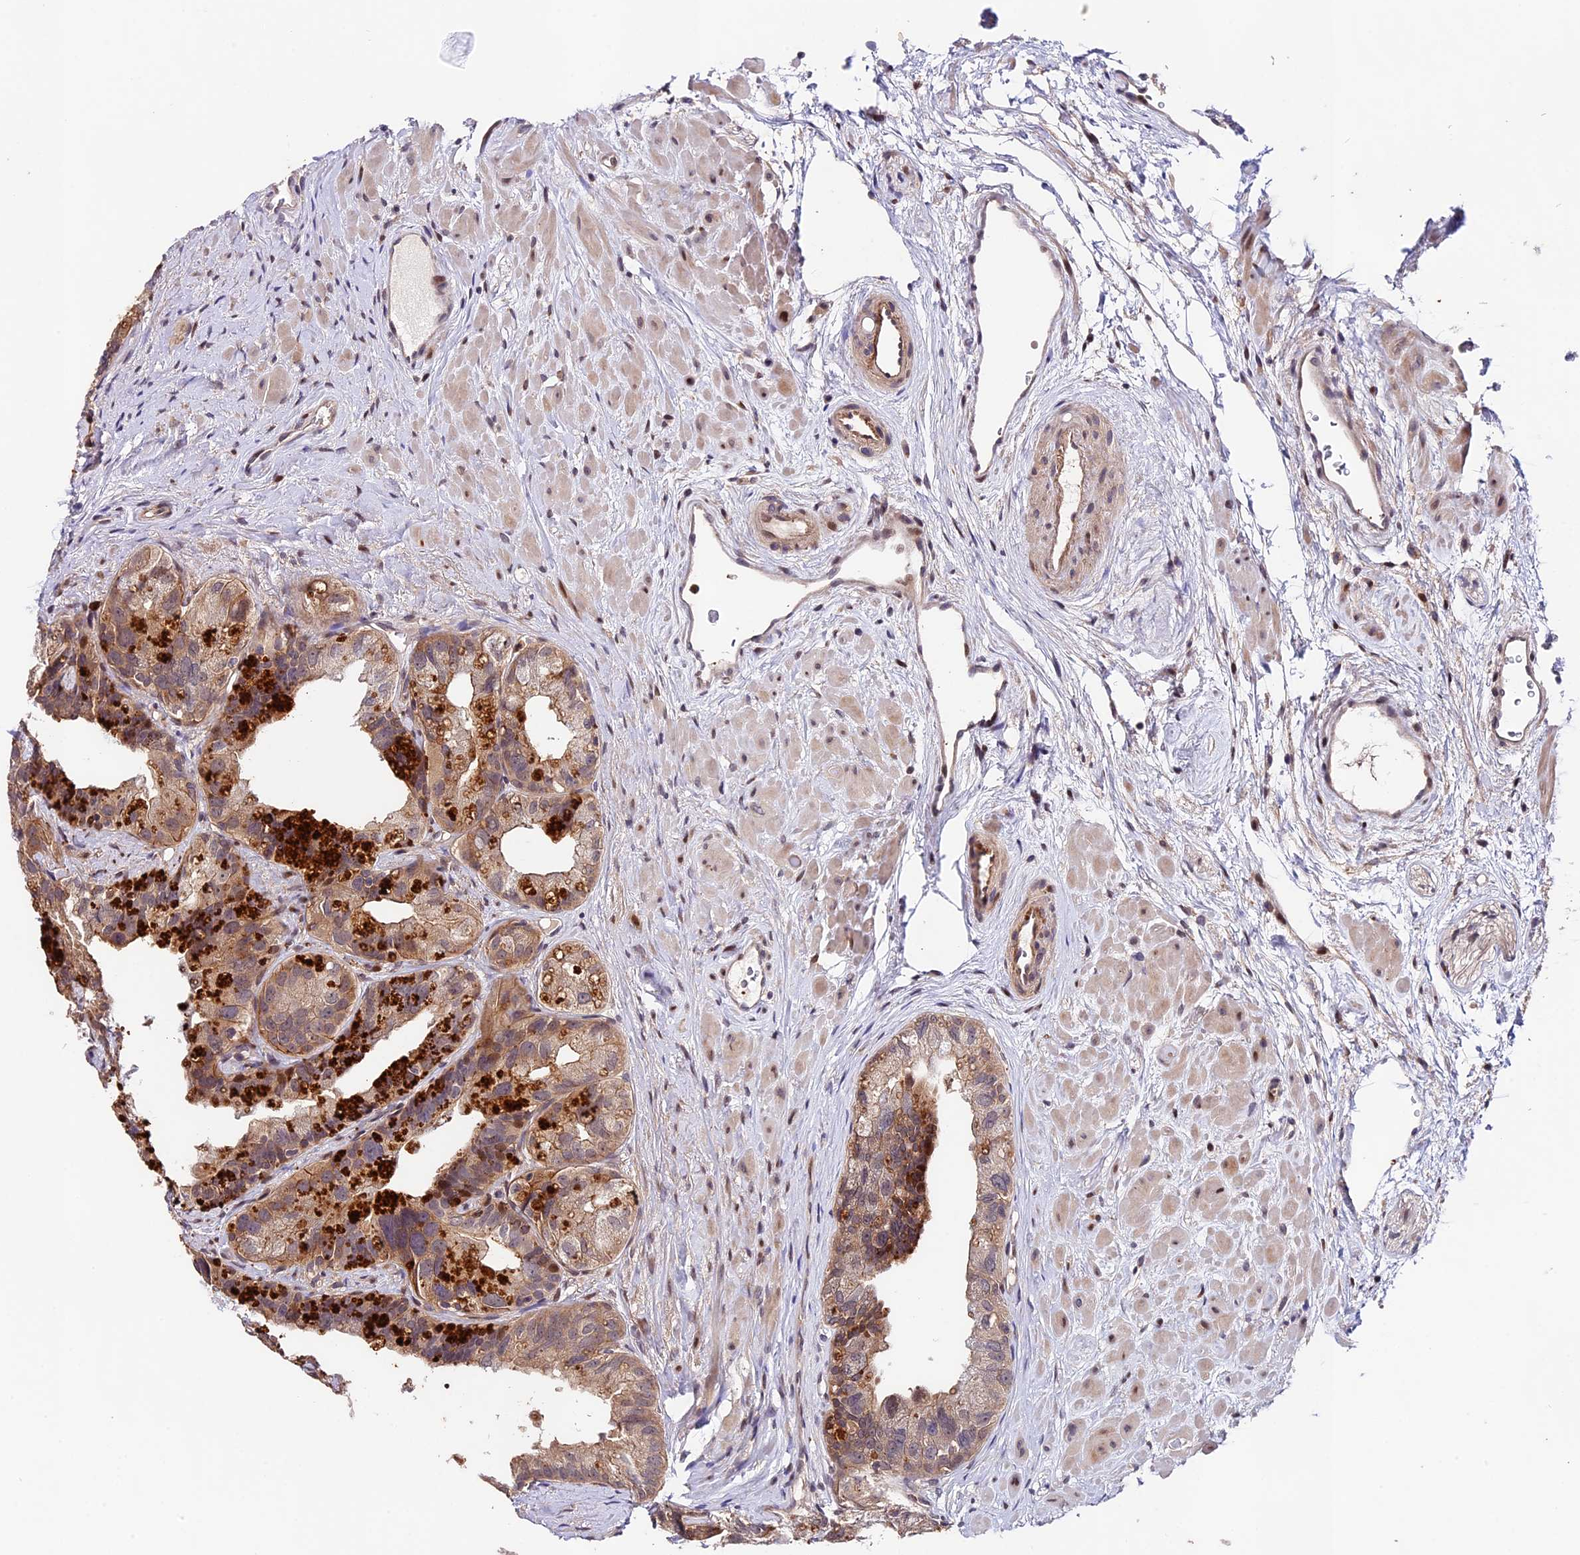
{"staining": {"intensity": "weak", "quantity": ">75%", "location": "cytoplasmic/membranous"}, "tissue": "prostate cancer", "cell_type": "Tumor cells", "image_type": "cancer", "snomed": [{"axis": "morphology", "description": "Normal tissue, NOS"}, {"axis": "morphology", "description": "Adenocarcinoma, Low grade"}, {"axis": "topography", "description": "Prostate"}], "caption": "Prostate cancer (adenocarcinoma (low-grade)) tissue displays weak cytoplasmic/membranous positivity in about >75% of tumor cells, visualized by immunohistochemistry. Nuclei are stained in blue.", "gene": "CACNA1H", "patient": {"sex": "male", "age": 72}}